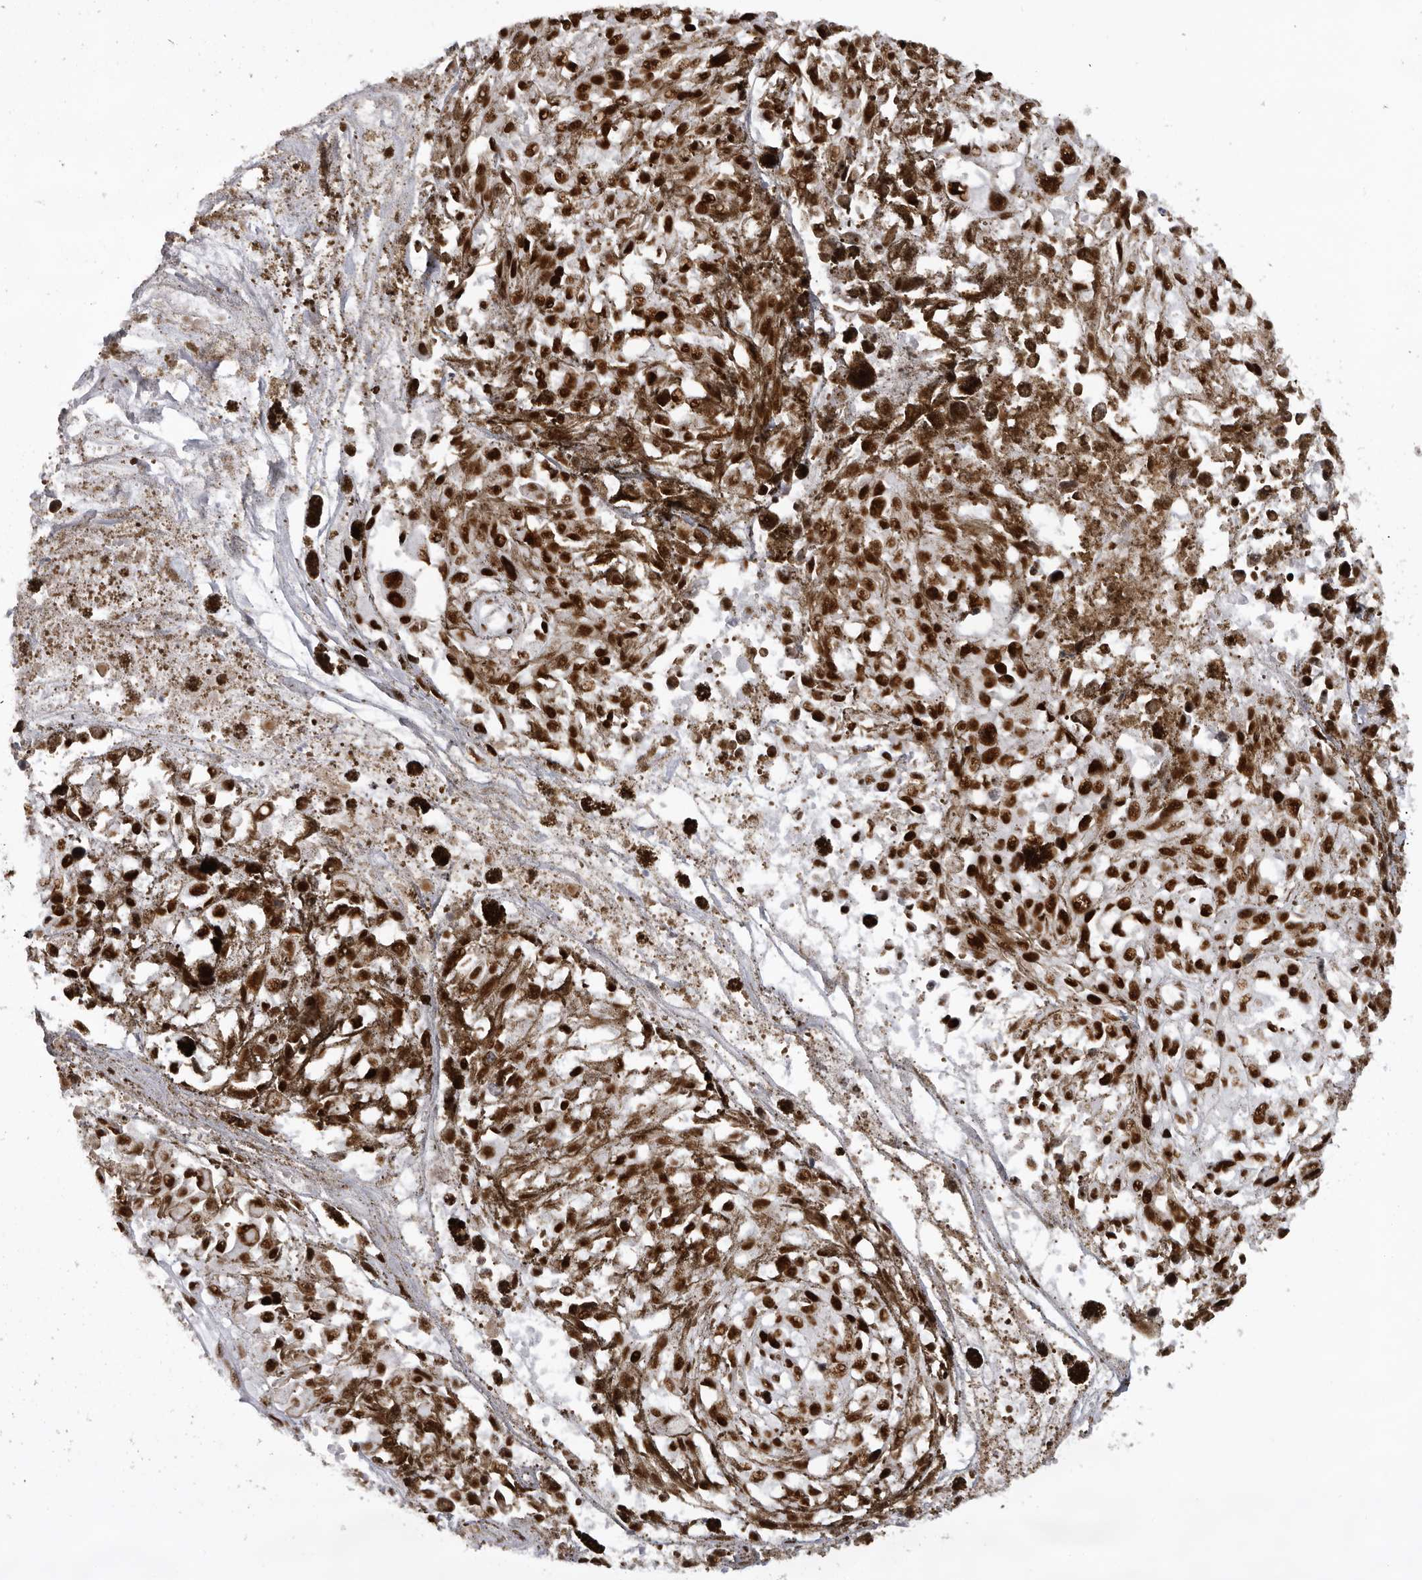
{"staining": {"intensity": "strong", "quantity": ">75%", "location": "nuclear"}, "tissue": "melanoma", "cell_type": "Tumor cells", "image_type": "cancer", "snomed": [{"axis": "morphology", "description": "Malignant melanoma, Metastatic site"}, {"axis": "topography", "description": "Lymph node"}], "caption": "Protein staining of melanoma tissue reveals strong nuclear staining in about >75% of tumor cells.", "gene": "DHX9", "patient": {"sex": "male", "age": 59}}